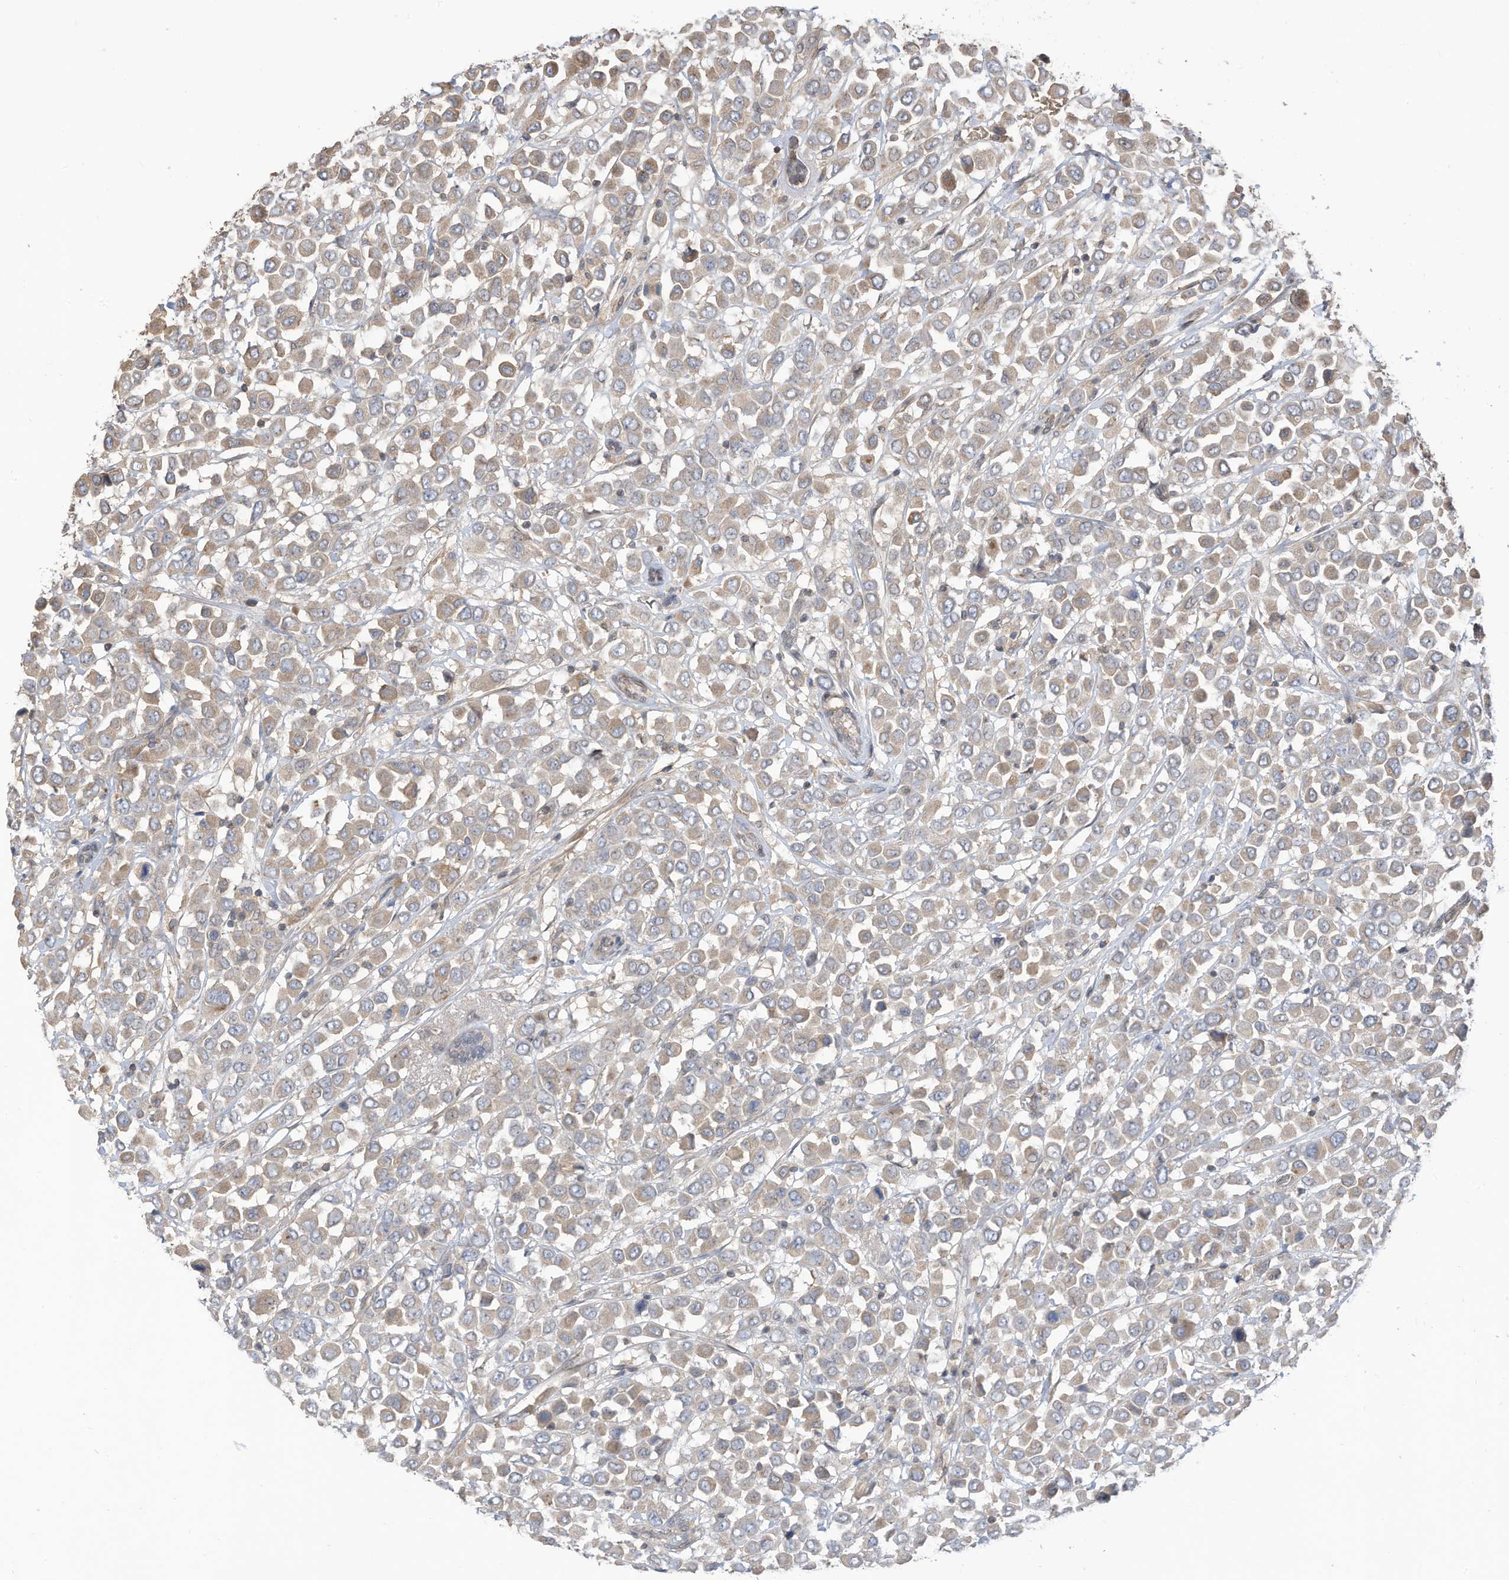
{"staining": {"intensity": "weak", "quantity": "25%-75%", "location": "cytoplasmic/membranous"}, "tissue": "breast cancer", "cell_type": "Tumor cells", "image_type": "cancer", "snomed": [{"axis": "morphology", "description": "Duct carcinoma"}, {"axis": "topography", "description": "Breast"}], "caption": "A high-resolution photomicrograph shows immunohistochemistry (IHC) staining of breast cancer (intraductal carcinoma), which reveals weak cytoplasmic/membranous expression in approximately 25%-75% of tumor cells.", "gene": "REC8", "patient": {"sex": "female", "age": 61}}